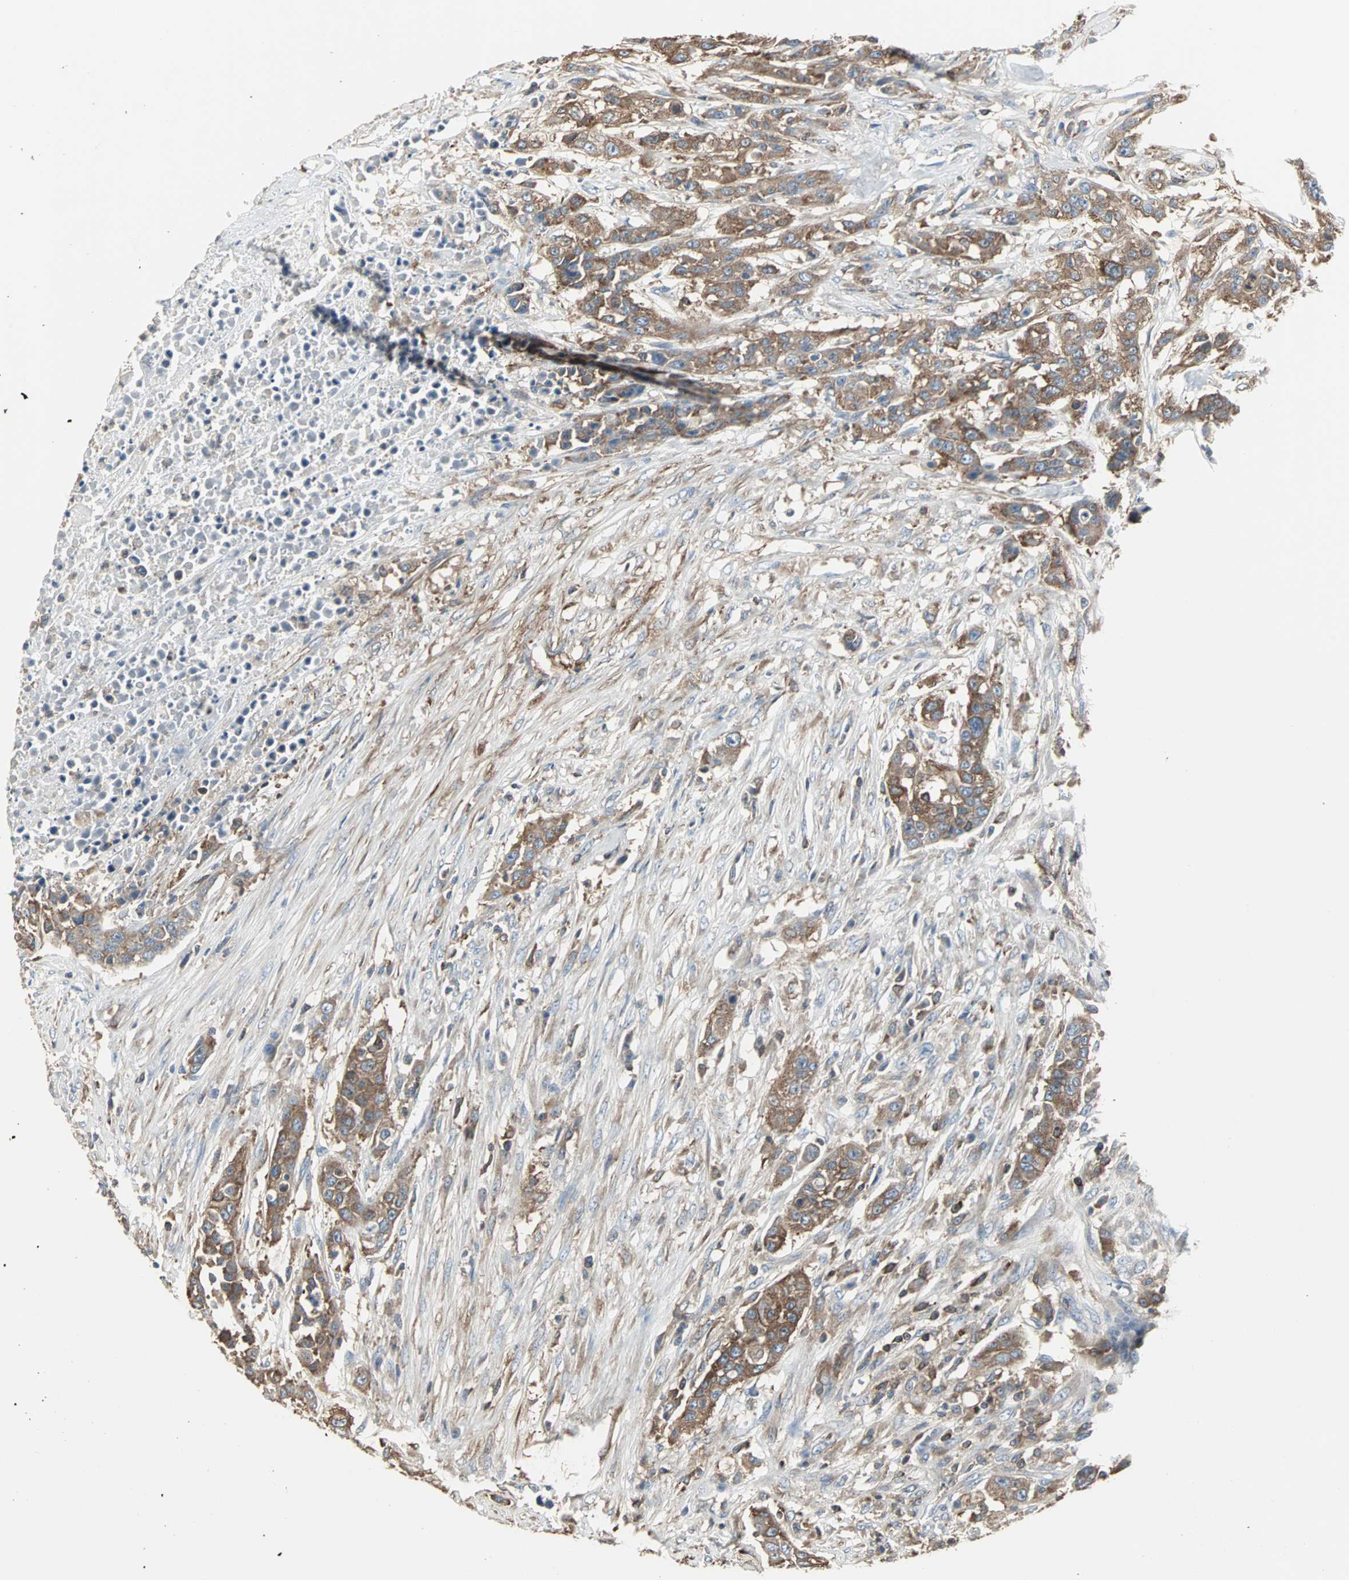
{"staining": {"intensity": "strong", "quantity": ">75%", "location": "cytoplasmic/membranous"}, "tissue": "urothelial cancer", "cell_type": "Tumor cells", "image_type": "cancer", "snomed": [{"axis": "morphology", "description": "Urothelial carcinoma, High grade"}, {"axis": "topography", "description": "Urinary bladder"}], "caption": "Immunohistochemical staining of human high-grade urothelial carcinoma displays strong cytoplasmic/membranous protein staining in about >75% of tumor cells.", "gene": "LRRFIP1", "patient": {"sex": "male", "age": 74}}